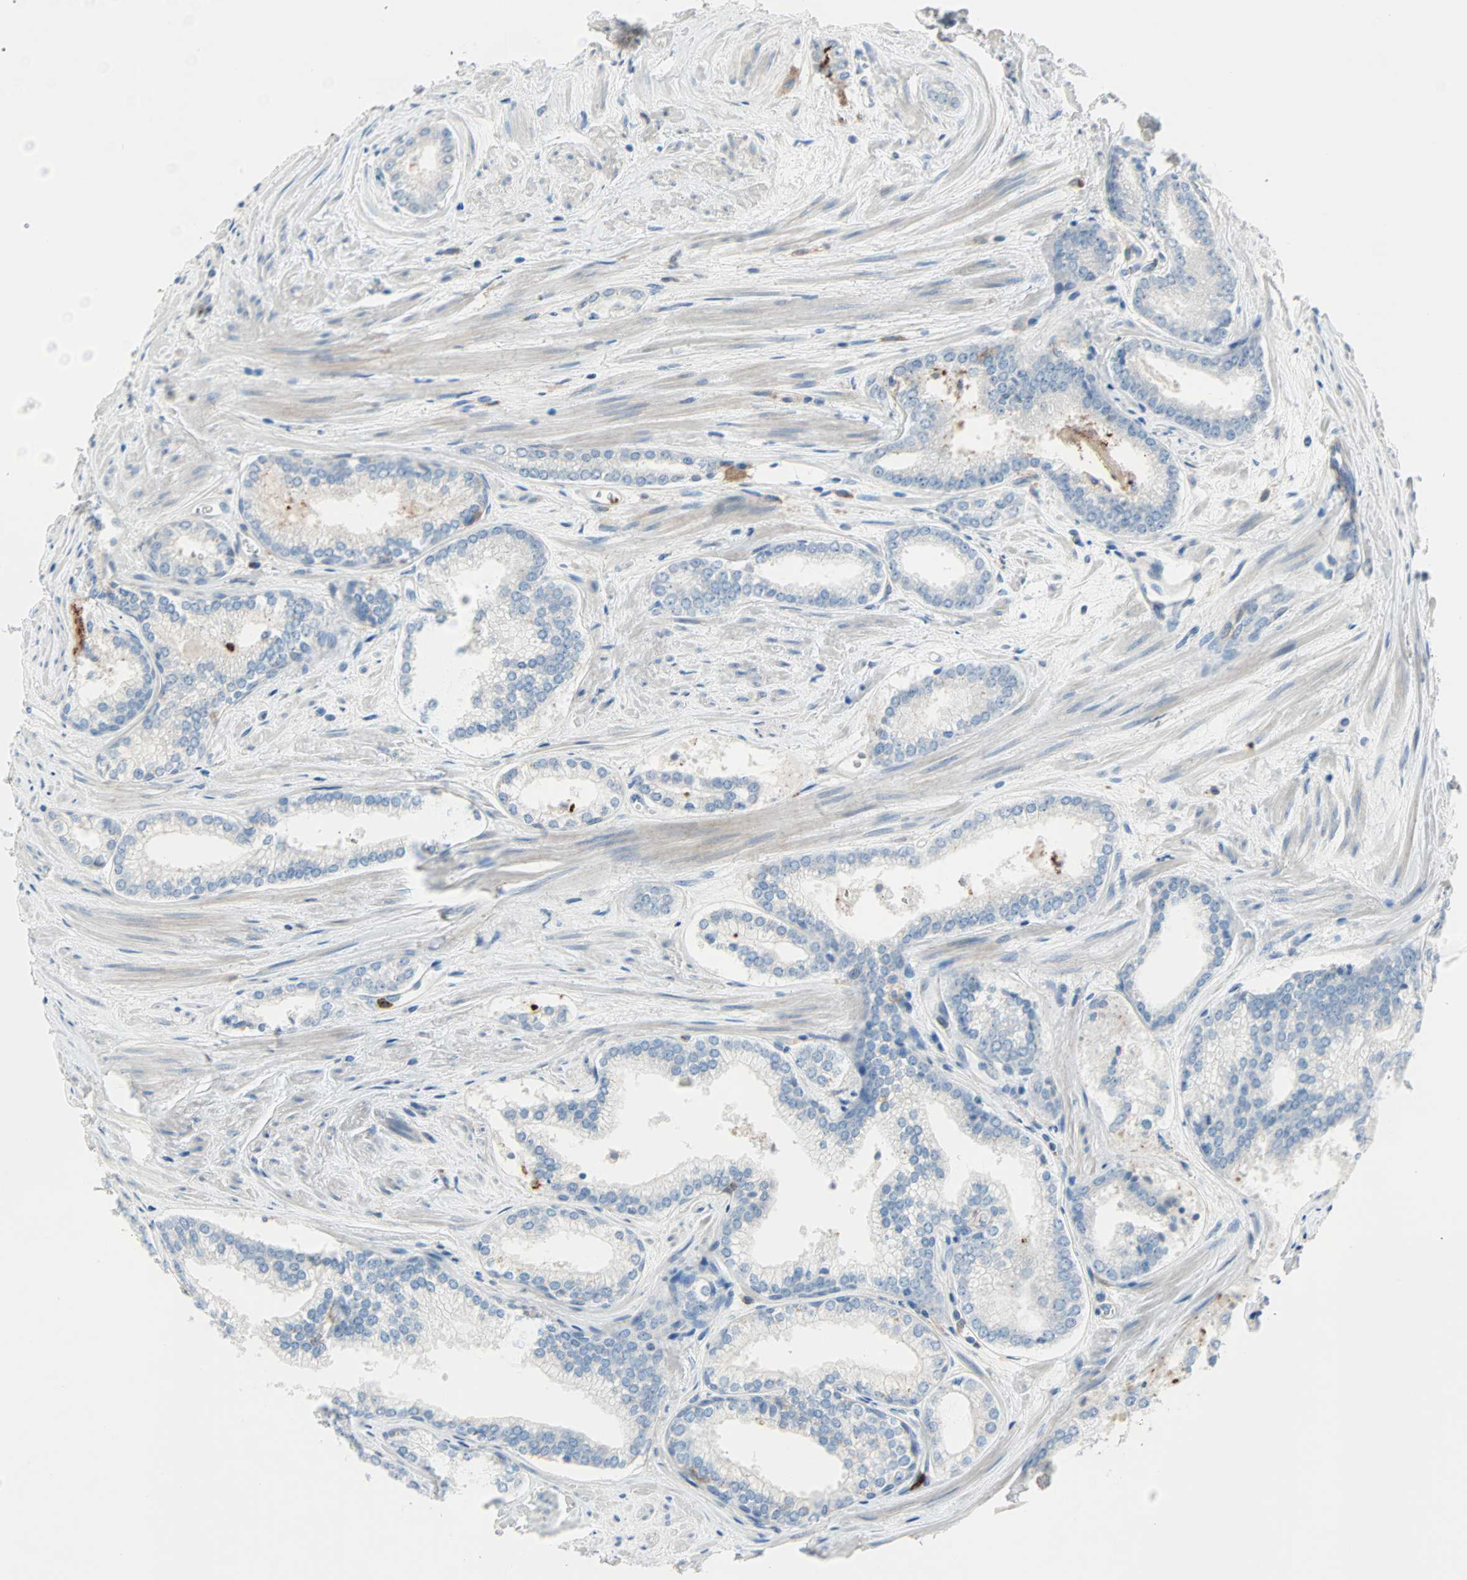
{"staining": {"intensity": "negative", "quantity": "none", "location": "none"}, "tissue": "prostate cancer", "cell_type": "Tumor cells", "image_type": "cancer", "snomed": [{"axis": "morphology", "description": "Adenocarcinoma, Low grade"}, {"axis": "topography", "description": "Prostate"}], "caption": "The immunohistochemistry micrograph has no significant expression in tumor cells of prostate cancer (adenocarcinoma (low-grade)) tissue.", "gene": "CLEC4A", "patient": {"sex": "male", "age": 60}}